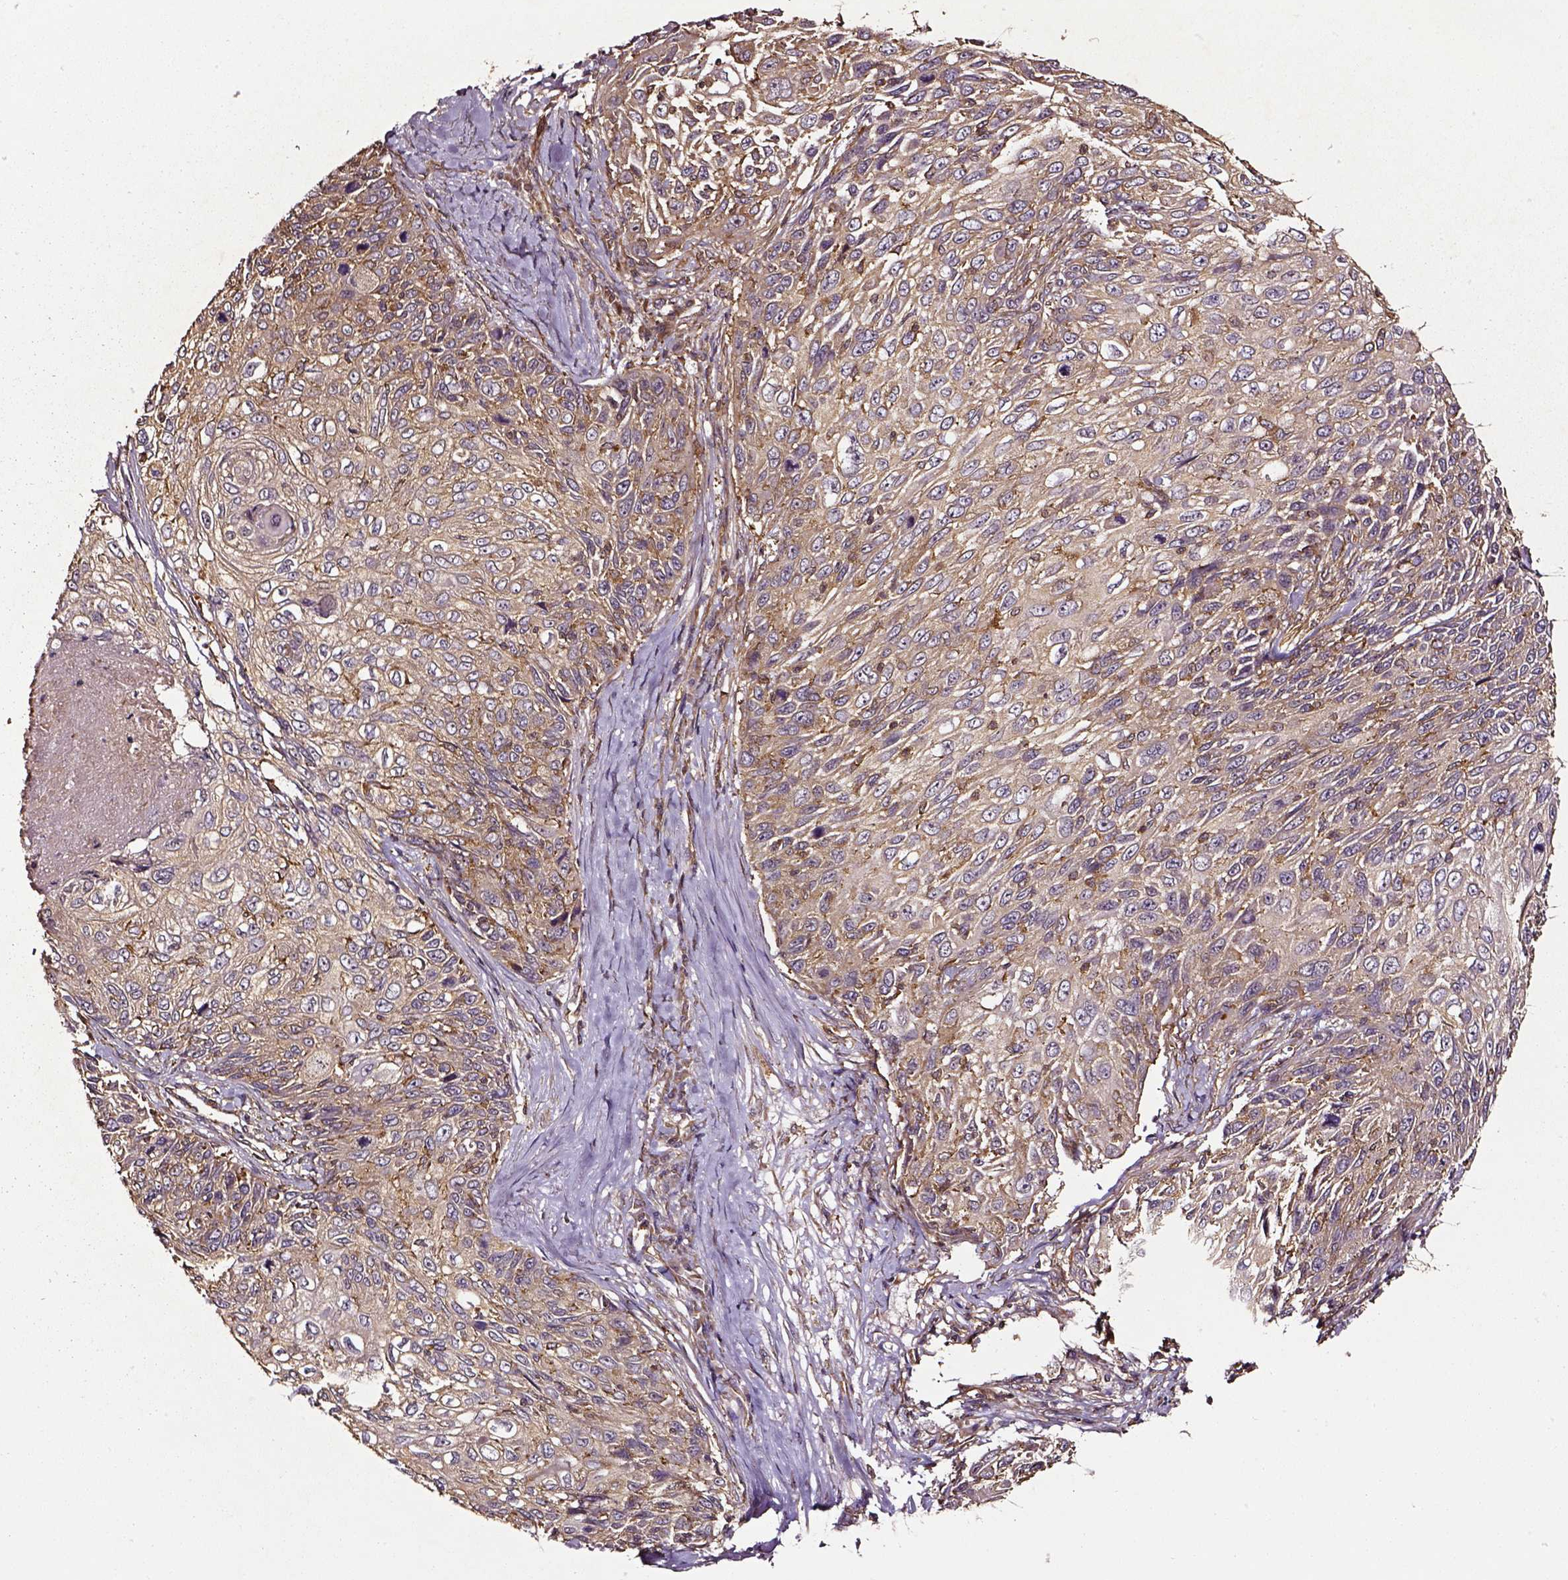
{"staining": {"intensity": "moderate", "quantity": ">75%", "location": "cytoplasmic/membranous"}, "tissue": "skin cancer", "cell_type": "Tumor cells", "image_type": "cancer", "snomed": [{"axis": "morphology", "description": "Squamous cell carcinoma, NOS"}, {"axis": "topography", "description": "Skin"}], "caption": "Immunohistochemical staining of squamous cell carcinoma (skin) reveals moderate cytoplasmic/membranous protein expression in about >75% of tumor cells.", "gene": "RASSF5", "patient": {"sex": "male", "age": 92}}